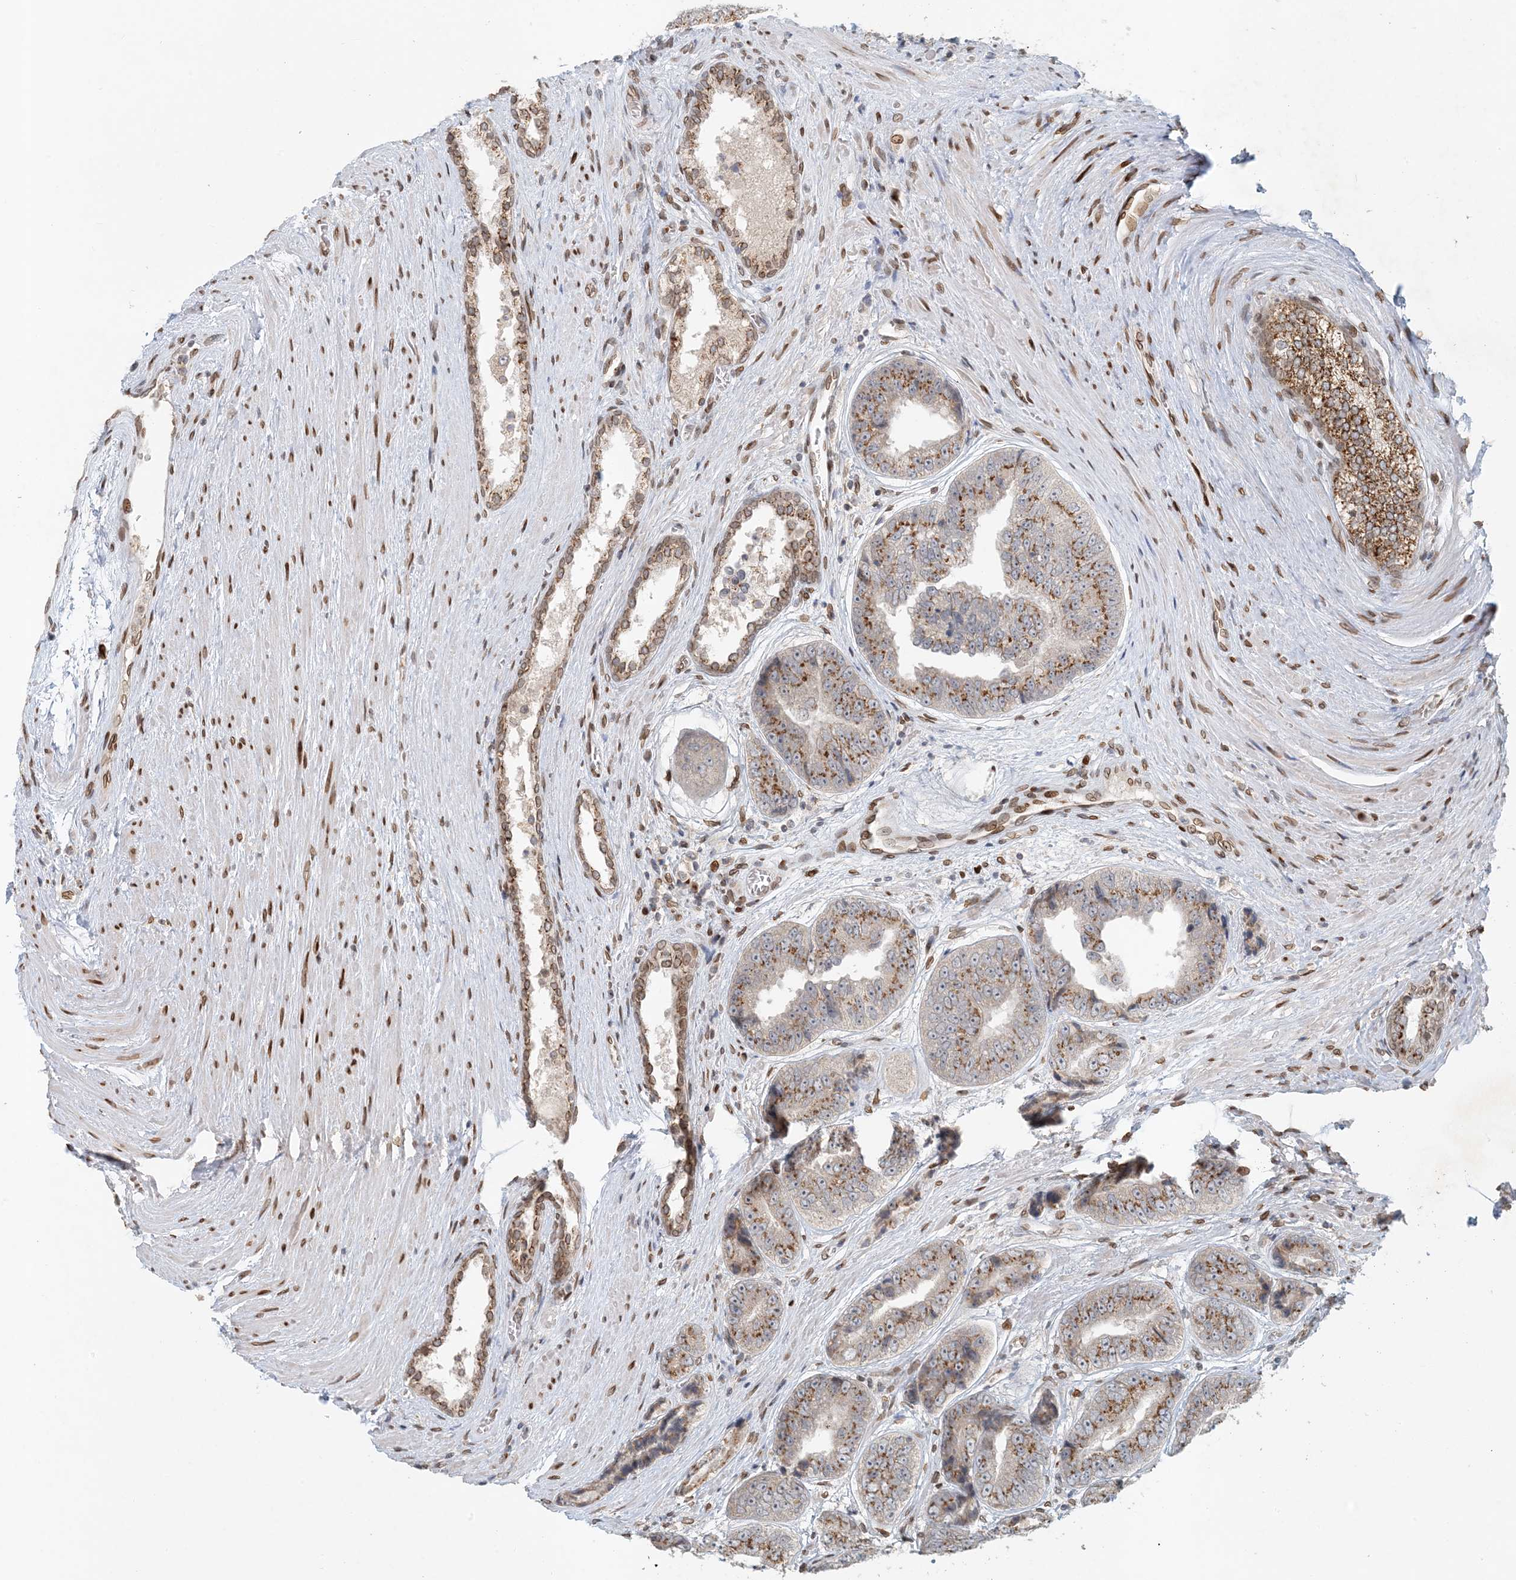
{"staining": {"intensity": "moderate", "quantity": "25%-75%", "location": "cytoplasmic/membranous"}, "tissue": "prostate cancer", "cell_type": "Tumor cells", "image_type": "cancer", "snomed": [{"axis": "morphology", "description": "Adenocarcinoma, High grade"}, {"axis": "topography", "description": "Prostate"}], "caption": "Prostate cancer stained with a protein marker exhibits moderate staining in tumor cells.", "gene": "SLC35A2", "patient": {"sex": "male", "age": 61}}